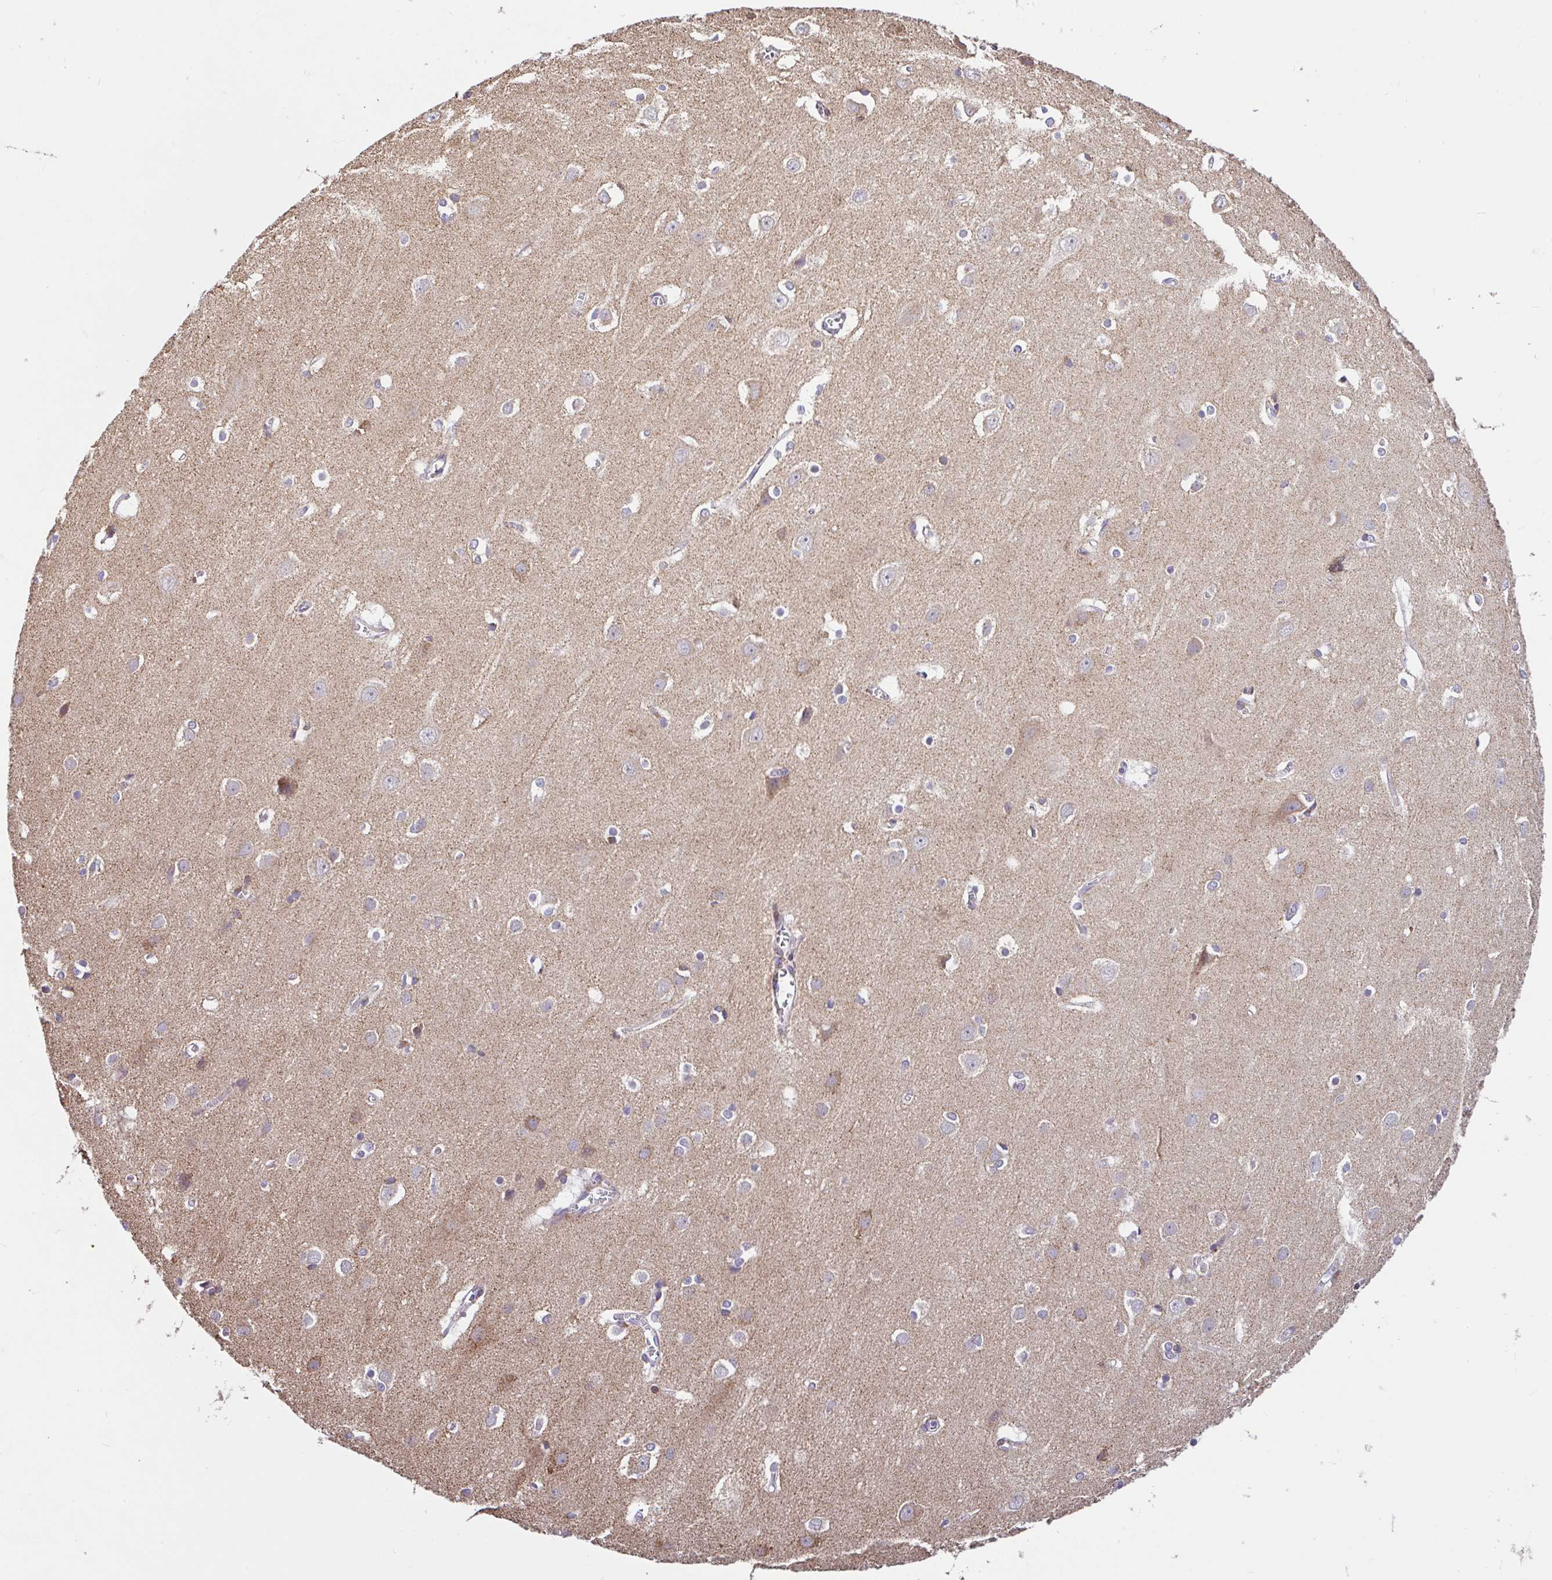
{"staining": {"intensity": "weak", "quantity": "25%-75%", "location": "cytoplasmic/membranous"}, "tissue": "cerebral cortex", "cell_type": "Endothelial cells", "image_type": "normal", "snomed": [{"axis": "morphology", "description": "Normal tissue, NOS"}, {"axis": "topography", "description": "Cerebral cortex"}], "caption": "Immunohistochemistry histopathology image of normal cerebral cortex: cerebral cortex stained using immunohistochemistry (IHC) demonstrates low levels of weak protein expression localized specifically in the cytoplasmic/membranous of endothelial cells, appearing as a cytoplasmic/membranous brown color.", "gene": "FIGNL1", "patient": {"sex": "male", "age": 37}}